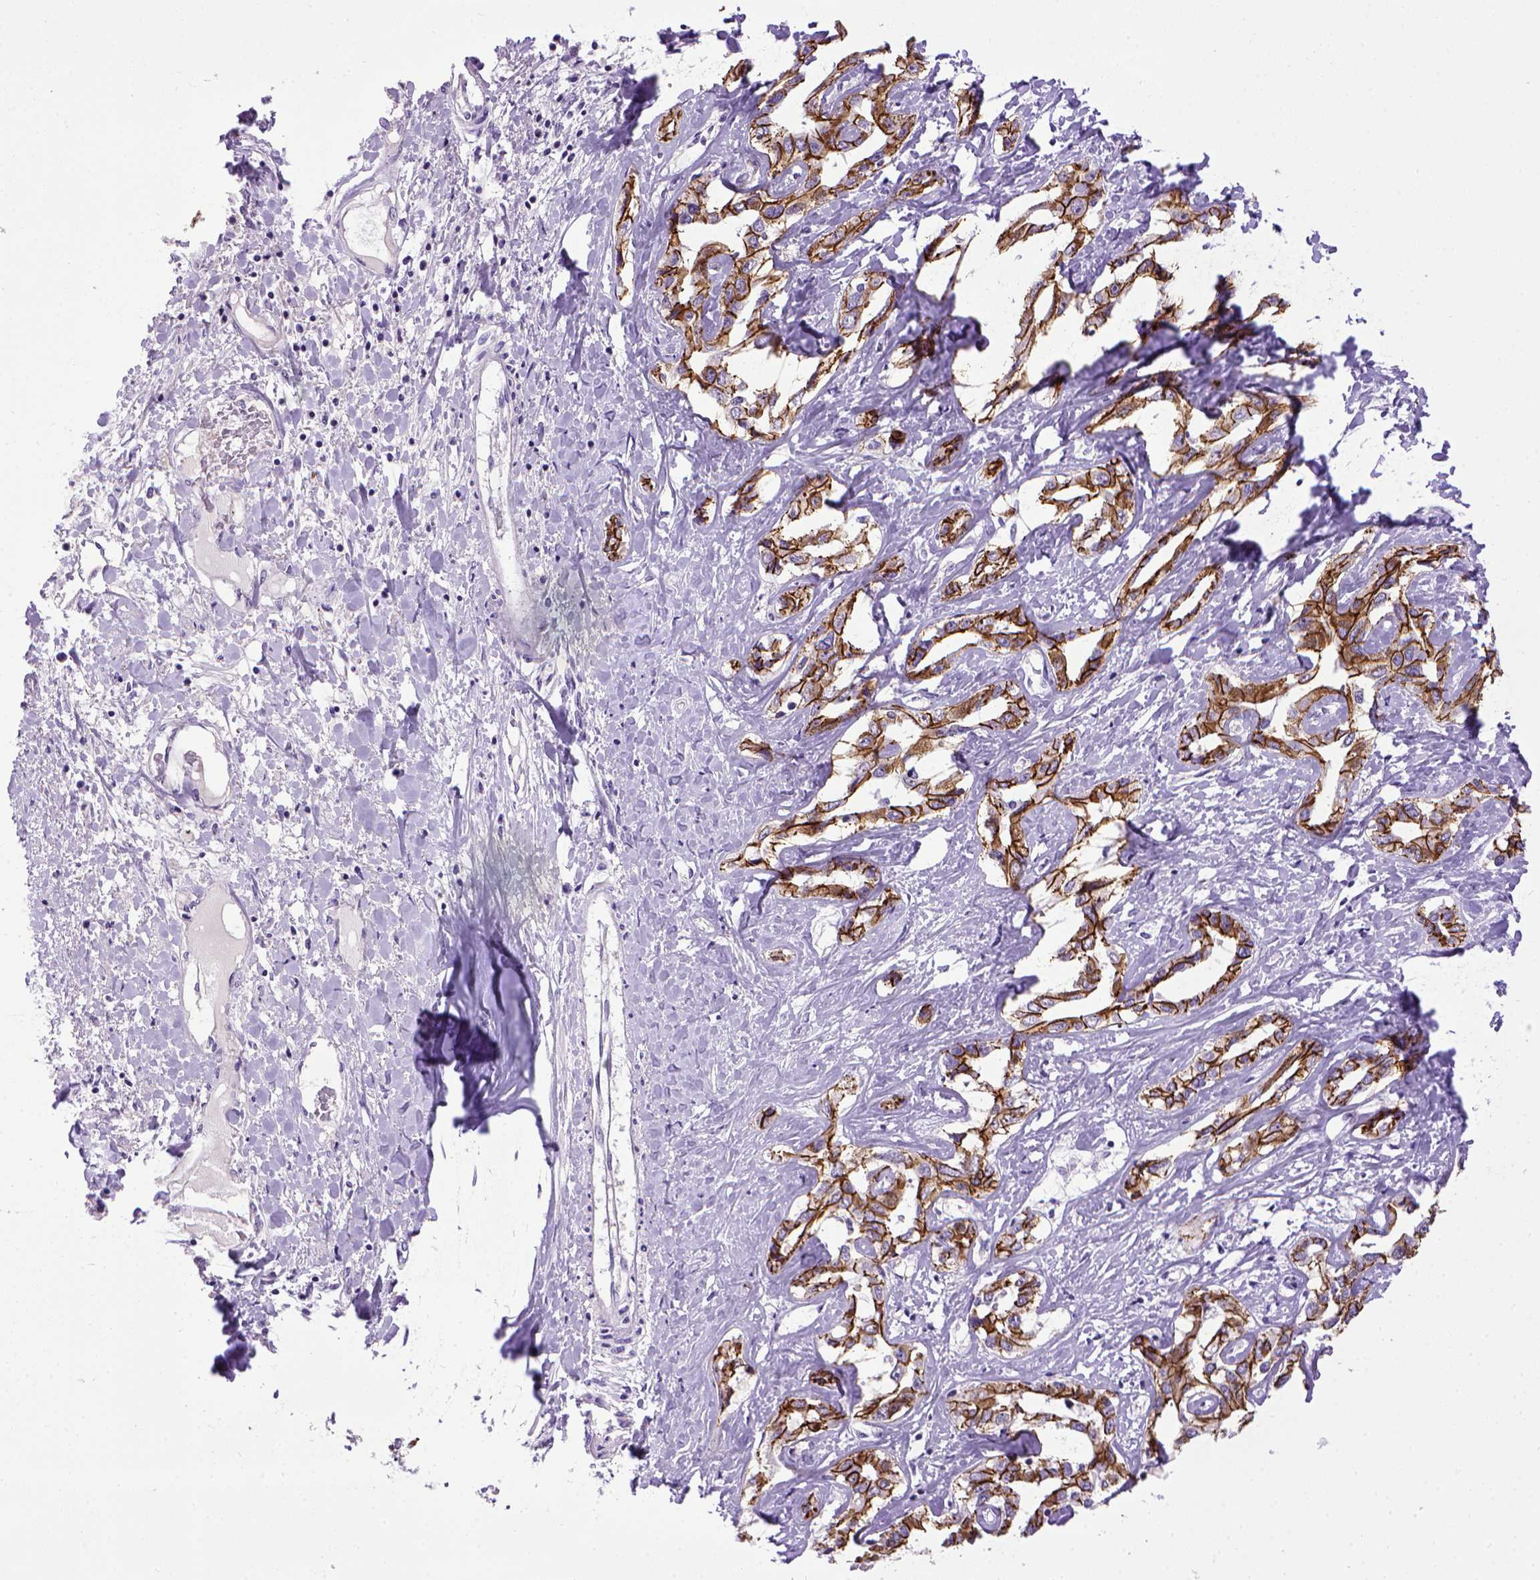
{"staining": {"intensity": "strong", "quantity": ">75%", "location": "cytoplasmic/membranous"}, "tissue": "liver cancer", "cell_type": "Tumor cells", "image_type": "cancer", "snomed": [{"axis": "morphology", "description": "Cholangiocarcinoma"}, {"axis": "topography", "description": "Liver"}], "caption": "About >75% of tumor cells in human liver cancer display strong cytoplasmic/membranous protein expression as visualized by brown immunohistochemical staining.", "gene": "CDH1", "patient": {"sex": "male", "age": 59}}